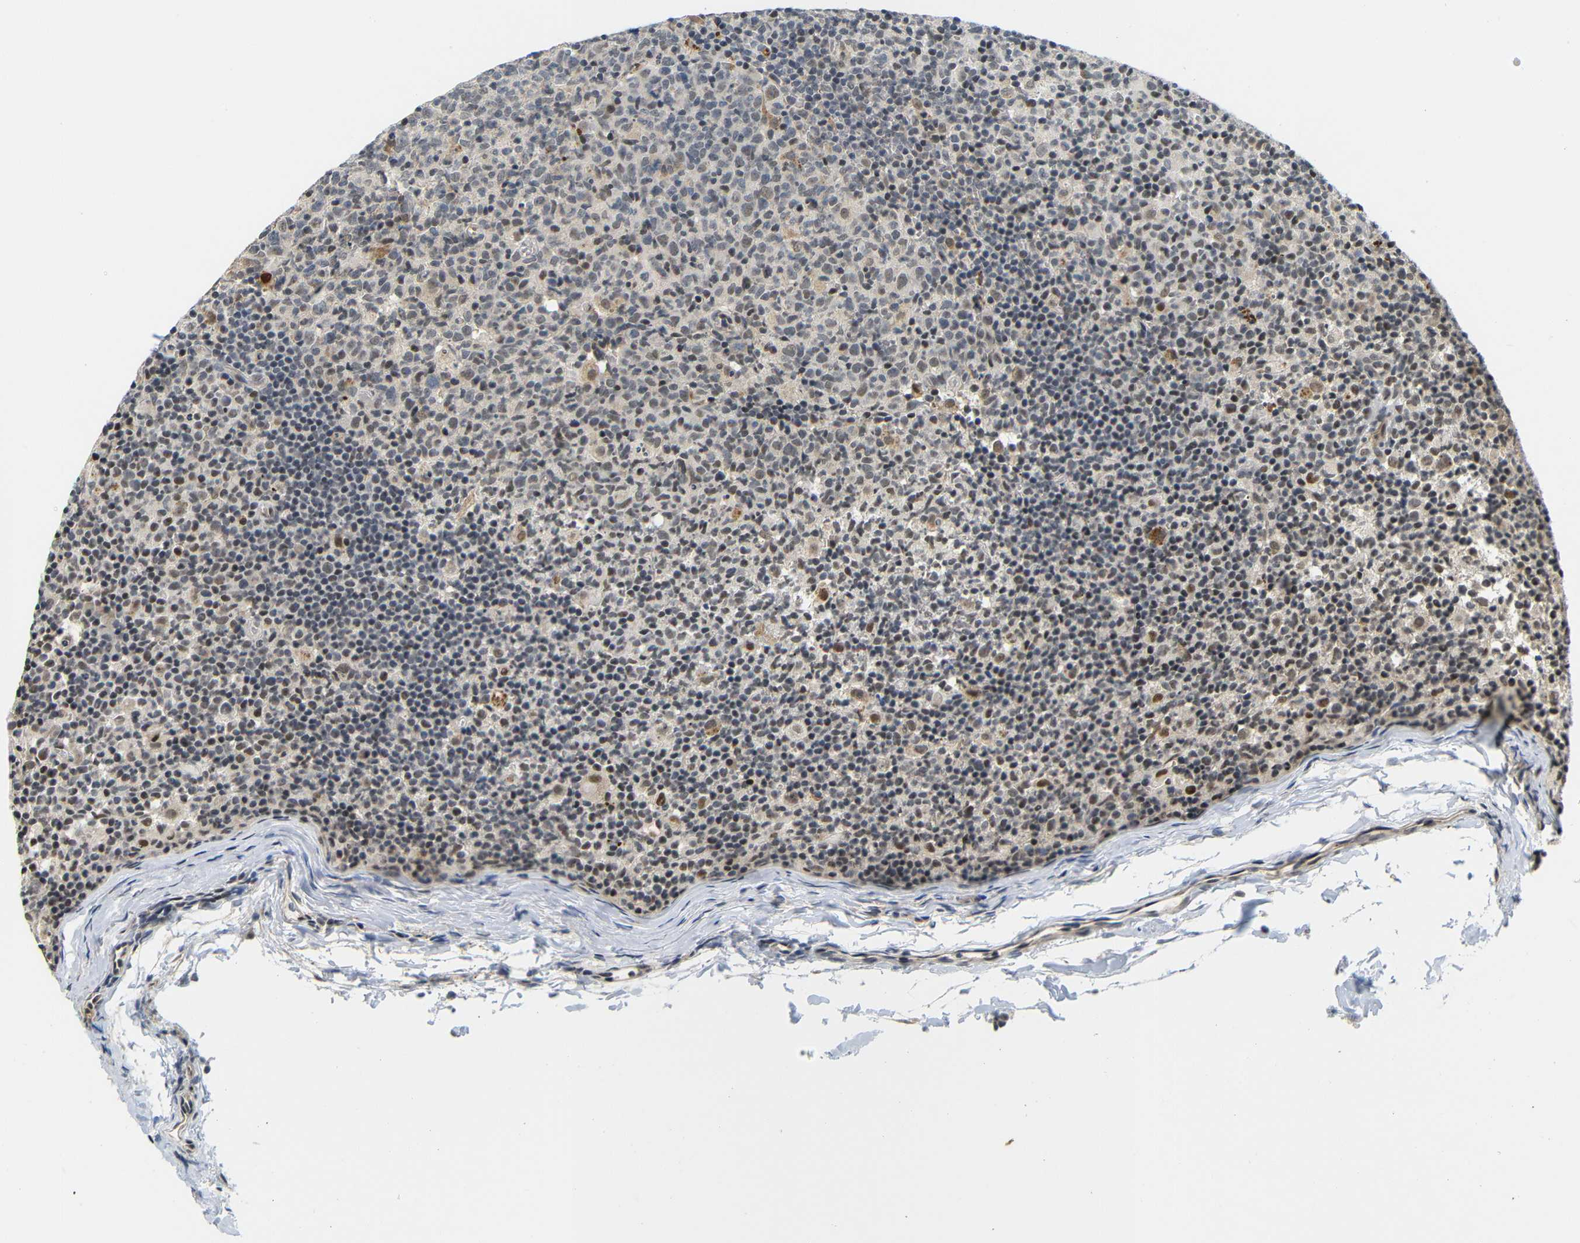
{"staining": {"intensity": "weak", "quantity": "25%-75%", "location": "cytoplasmic/membranous"}, "tissue": "lymph node", "cell_type": "Germinal center cells", "image_type": "normal", "snomed": [{"axis": "morphology", "description": "Normal tissue, NOS"}, {"axis": "morphology", "description": "Inflammation, NOS"}, {"axis": "topography", "description": "Lymph node"}], "caption": "Unremarkable lymph node displays weak cytoplasmic/membranous expression in about 25%-75% of germinal center cells Nuclei are stained in blue..", "gene": "GJA5", "patient": {"sex": "male", "age": 55}}